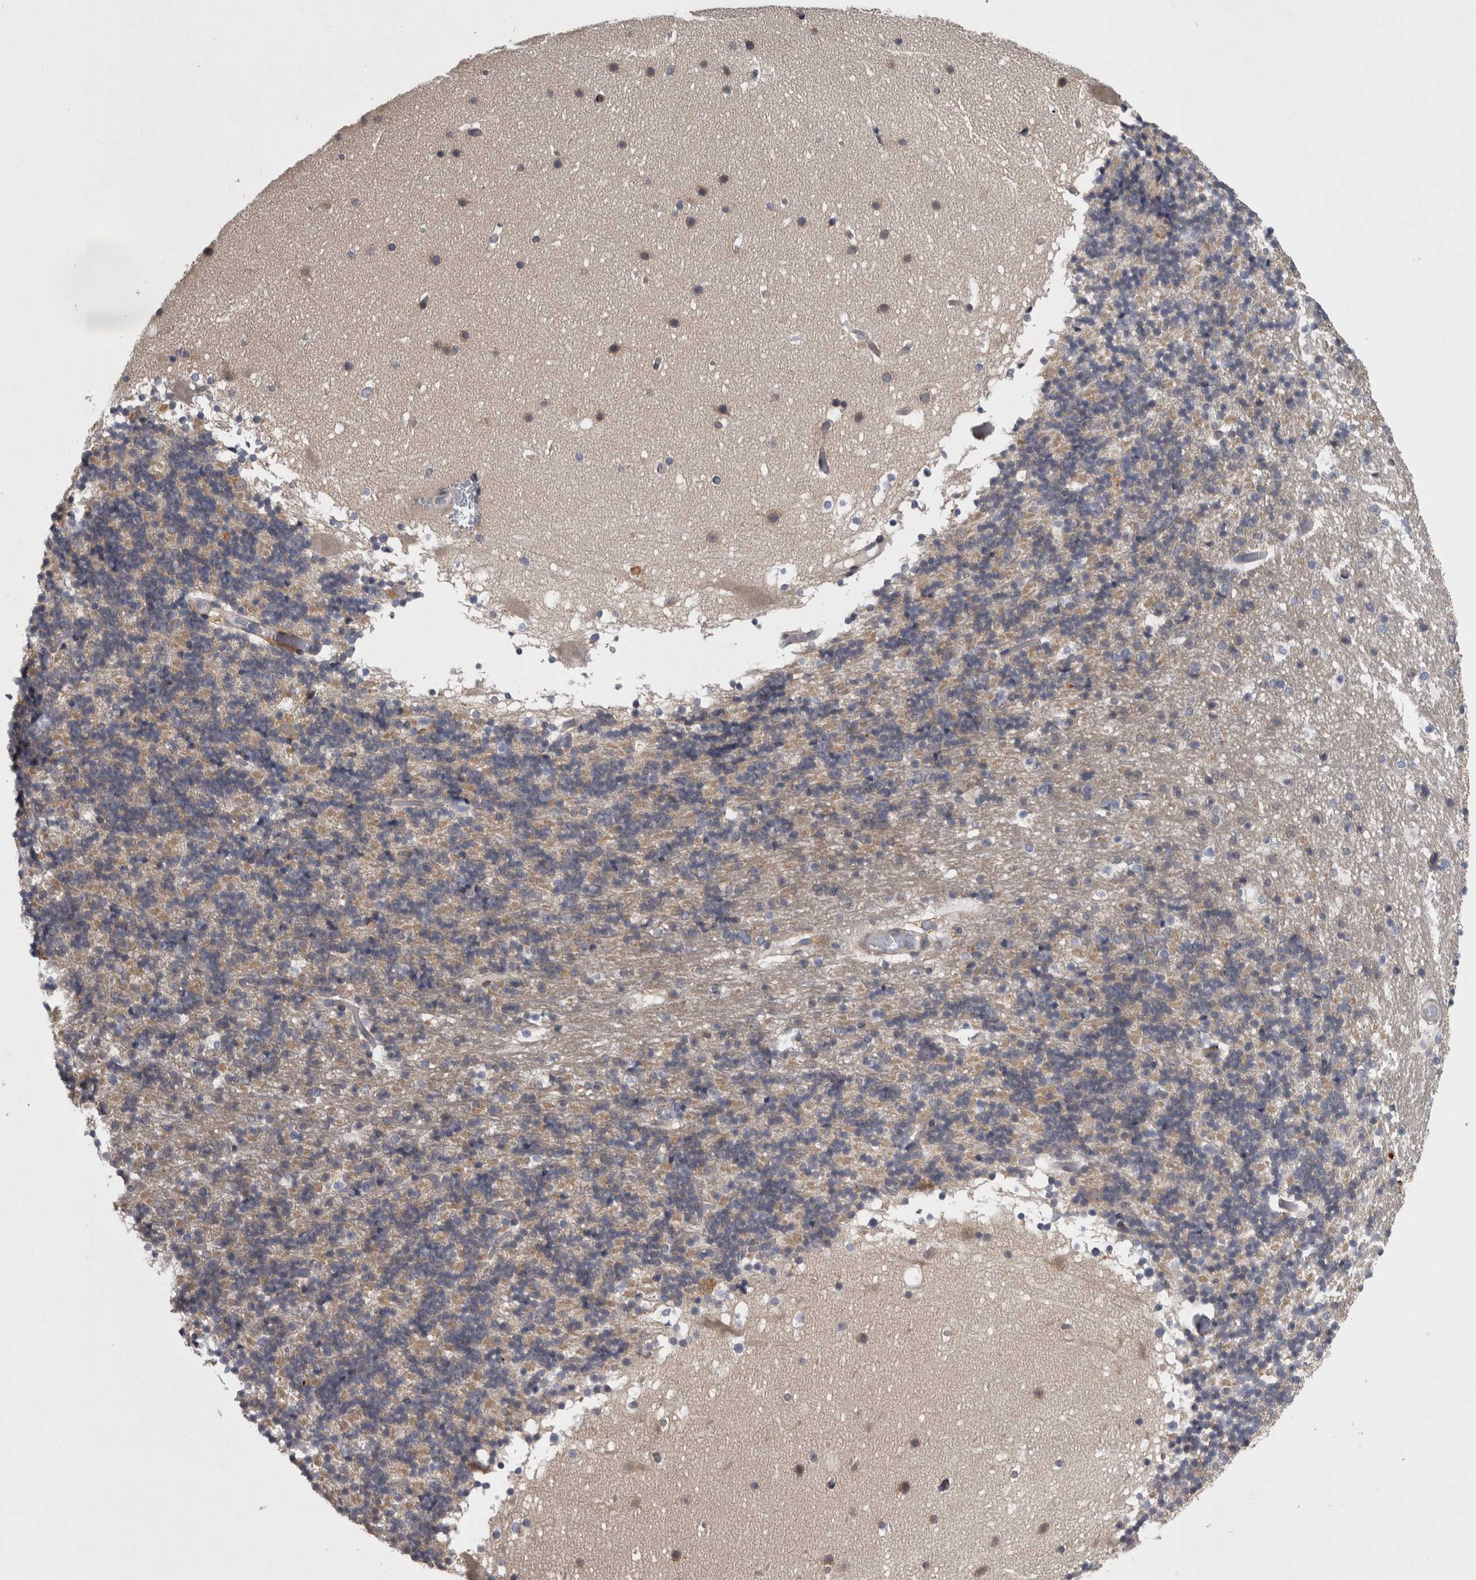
{"staining": {"intensity": "negative", "quantity": "none", "location": "none"}, "tissue": "cerebellum", "cell_type": "Cells in granular layer", "image_type": "normal", "snomed": [{"axis": "morphology", "description": "Normal tissue, NOS"}, {"axis": "topography", "description": "Cerebellum"}], "caption": "Human cerebellum stained for a protein using IHC reveals no positivity in cells in granular layer.", "gene": "PRKCI", "patient": {"sex": "male", "age": 57}}